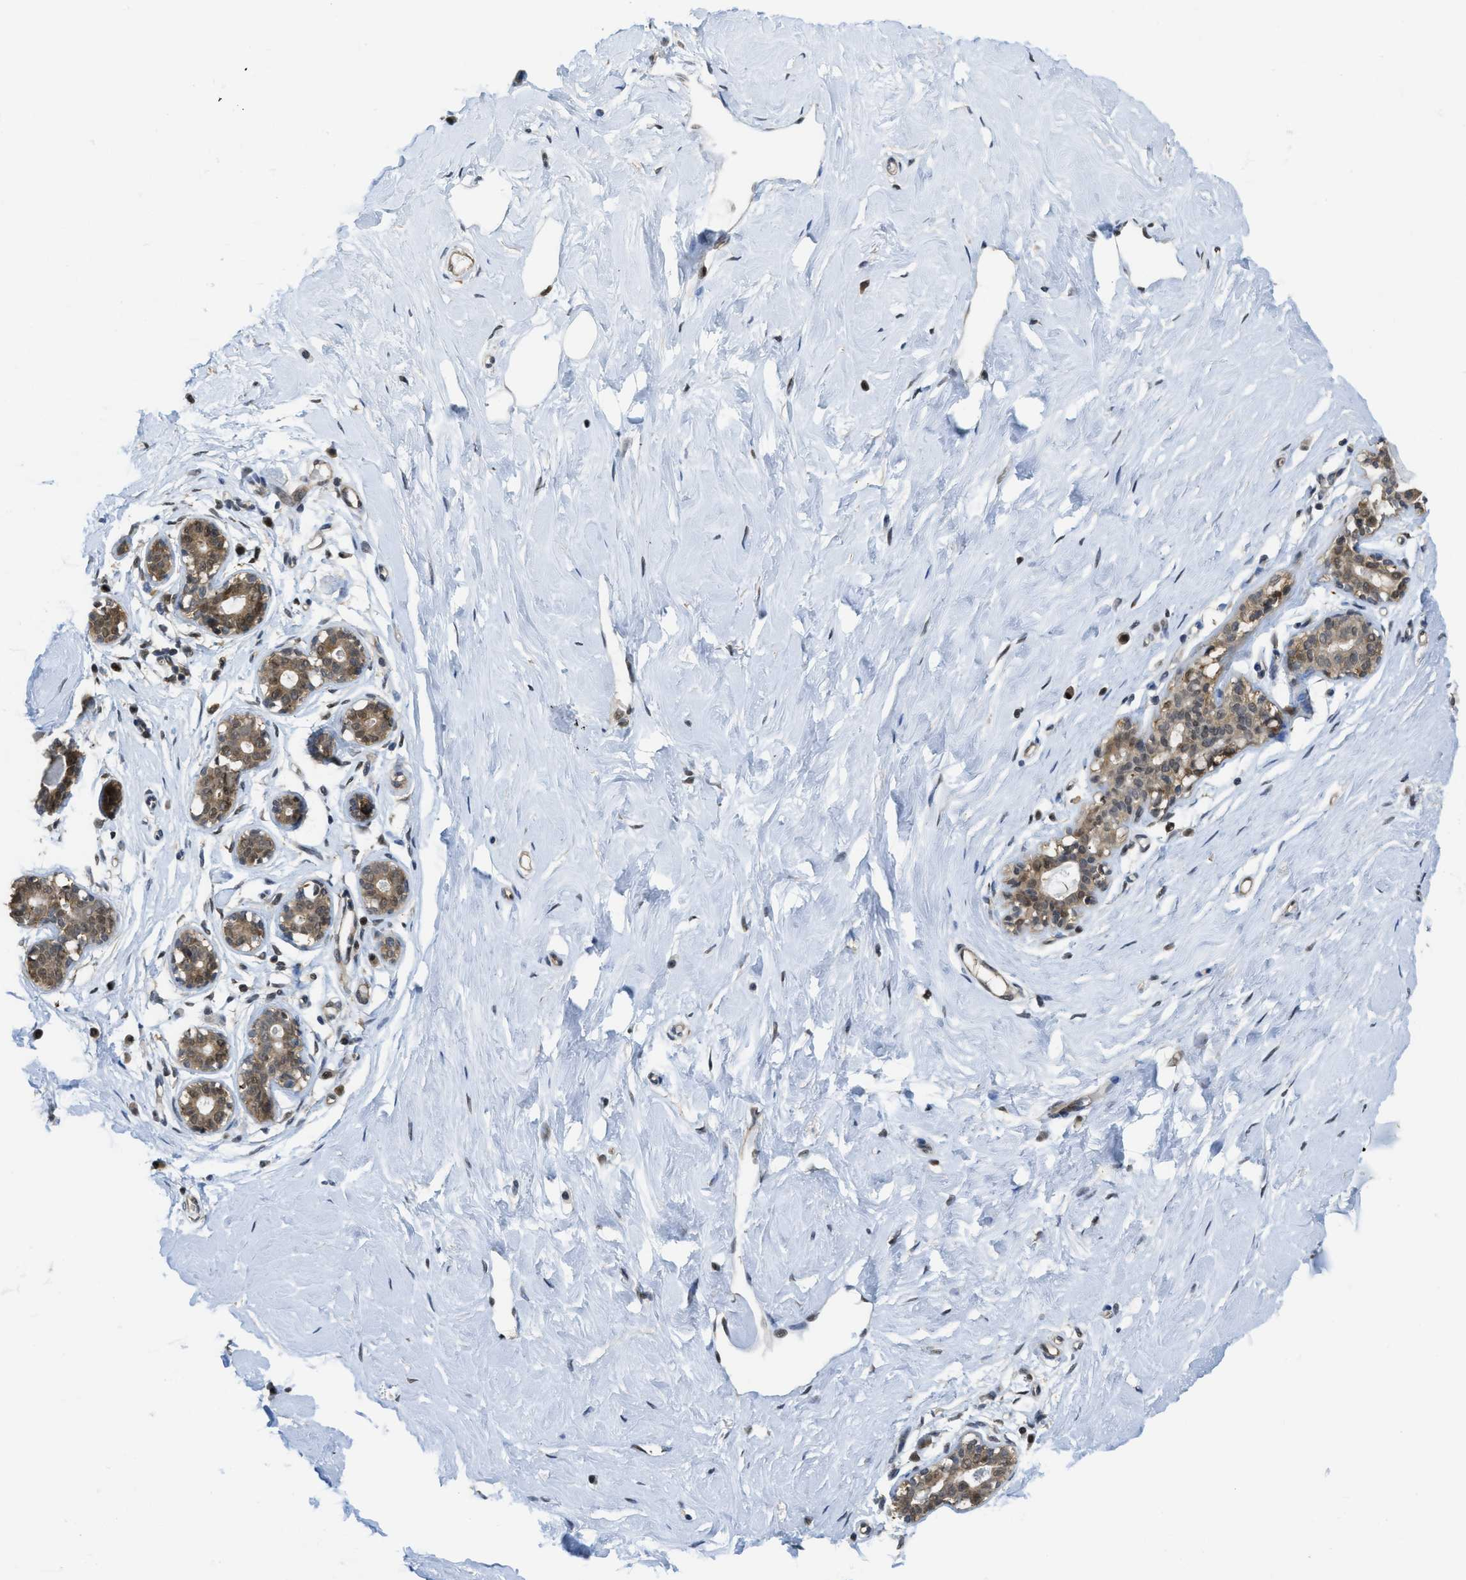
{"staining": {"intensity": "moderate", "quantity": ">75%", "location": "cytoplasmic/membranous,nuclear"}, "tissue": "breast", "cell_type": "Adipocytes", "image_type": "normal", "snomed": [{"axis": "morphology", "description": "Normal tissue, NOS"}, {"axis": "topography", "description": "Breast"}], "caption": "Moderate cytoplasmic/membranous,nuclear expression is identified in approximately >75% of adipocytes in benign breast.", "gene": "PSMC5", "patient": {"sex": "female", "age": 23}}